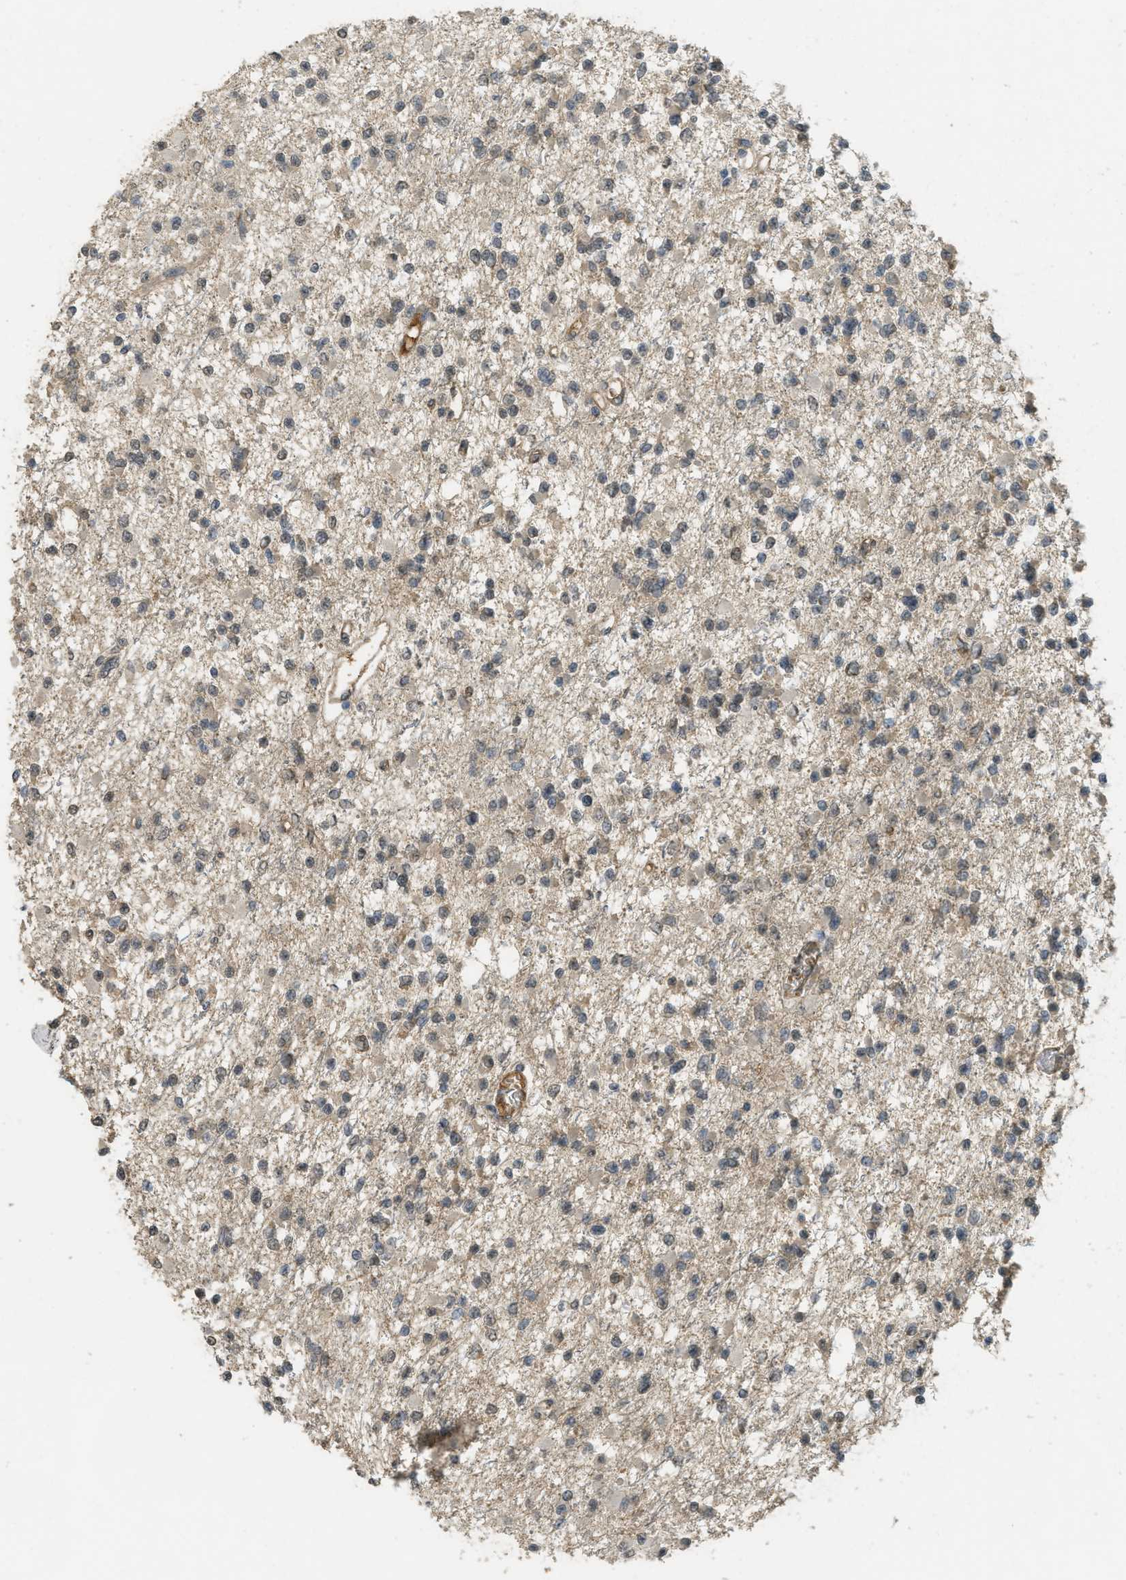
{"staining": {"intensity": "weak", "quantity": ">75%", "location": "cytoplasmic/membranous"}, "tissue": "glioma", "cell_type": "Tumor cells", "image_type": "cancer", "snomed": [{"axis": "morphology", "description": "Glioma, malignant, Low grade"}, {"axis": "topography", "description": "Brain"}], "caption": "The histopathology image shows immunohistochemical staining of glioma. There is weak cytoplasmic/membranous expression is present in about >75% of tumor cells.", "gene": "IGF2BP2", "patient": {"sex": "female", "age": 22}}